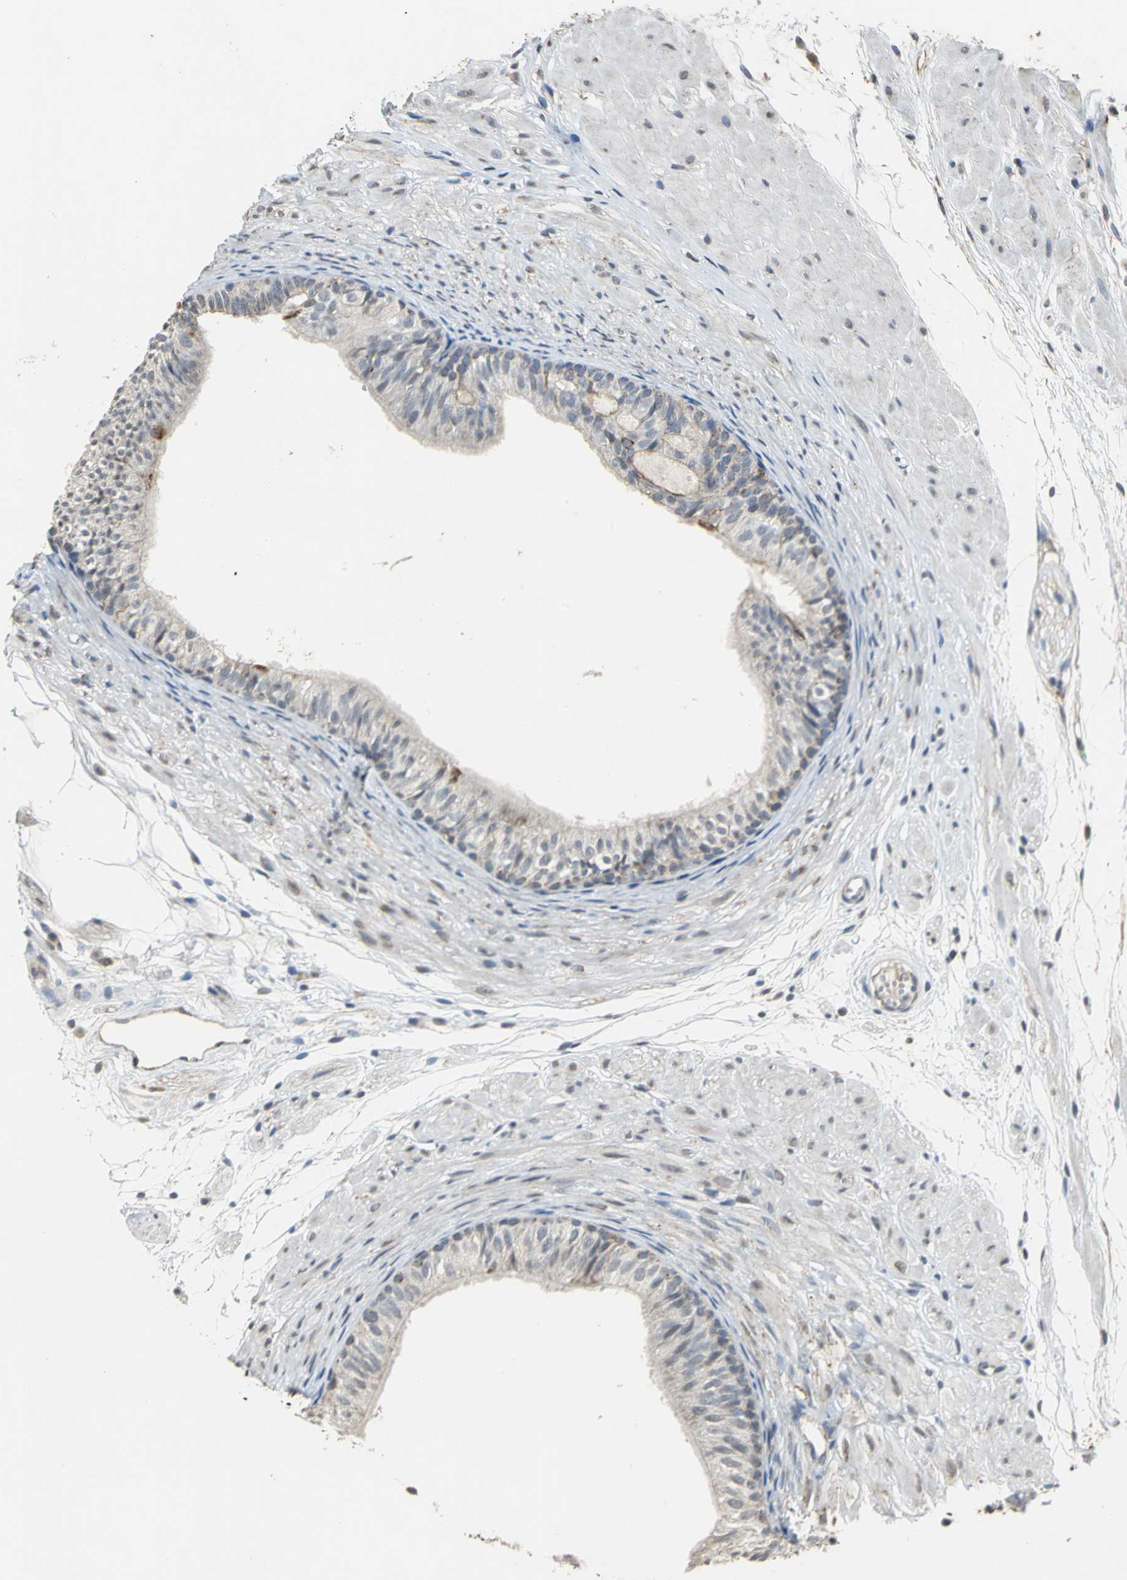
{"staining": {"intensity": "strong", "quantity": ">75%", "location": "cytoplasmic/membranous"}, "tissue": "epididymis", "cell_type": "Glandular cells", "image_type": "normal", "snomed": [{"axis": "morphology", "description": "Normal tissue, NOS"}, {"axis": "morphology", "description": "Atrophy, NOS"}, {"axis": "topography", "description": "Testis"}, {"axis": "topography", "description": "Epididymis"}], "caption": "The image reveals staining of normal epididymis, revealing strong cytoplasmic/membranous protein staining (brown color) within glandular cells. (DAB = brown stain, brightfield microscopy at high magnification).", "gene": "NDUFB5", "patient": {"sex": "male", "age": 18}}